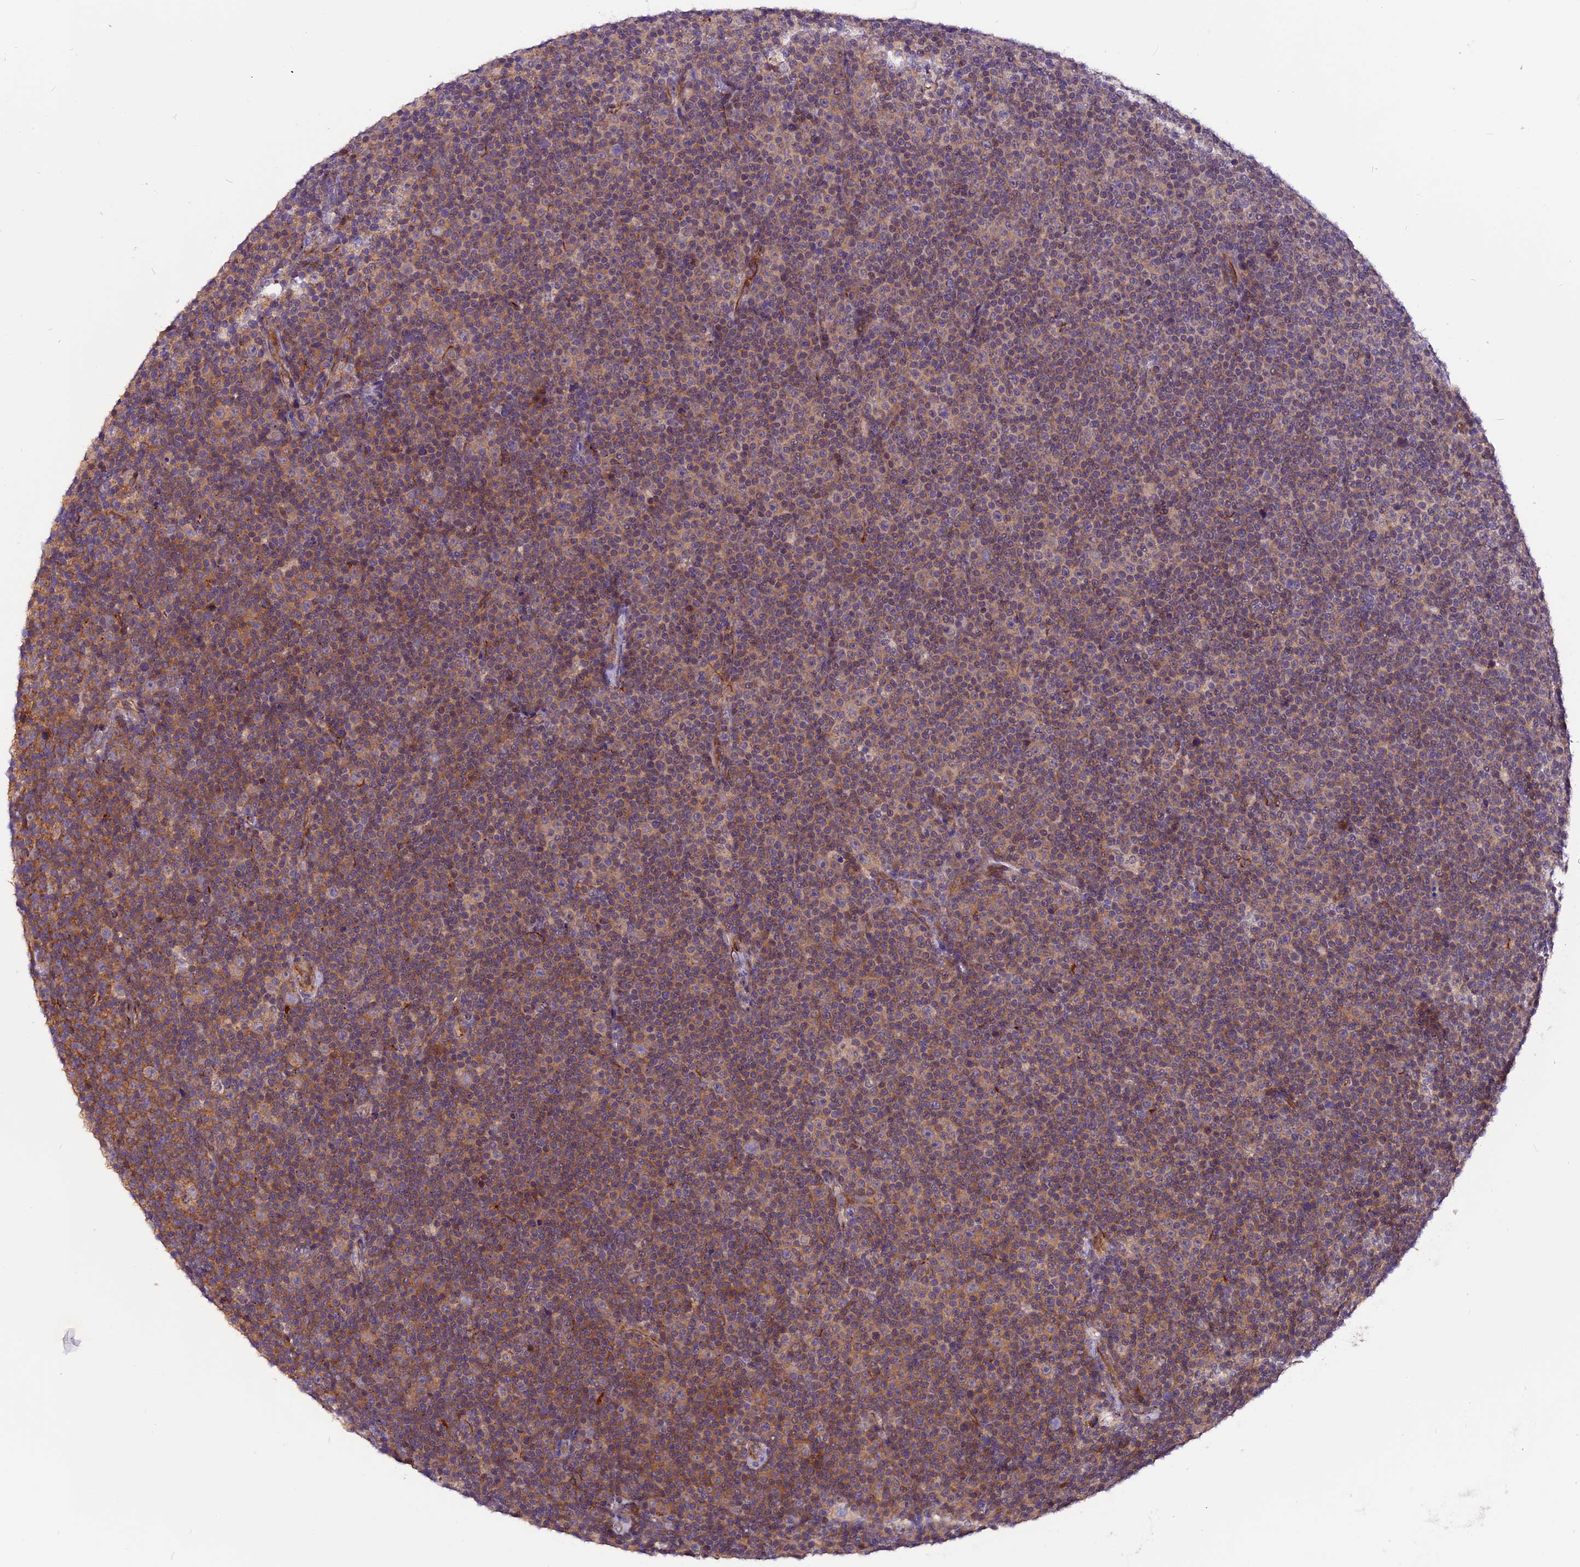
{"staining": {"intensity": "moderate", "quantity": "25%-75%", "location": "cytoplasmic/membranous"}, "tissue": "lymphoma", "cell_type": "Tumor cells", "image_type": "cancer", "snomed": [{"axis": "morphology", "description": "Malignant lymphoma, non-Hodgkin's type, Low grade"}, {"axis": "topography", "description": "Lymph node"}], "caption": "About 25%-75% of tumor cells in human low-grade malignant lymphoma, non-Hodgkin's type display moderate cytoplasmic/membranous protein positivity as visualized by brown immunohistochemical staining.", "gene": "RINL", "patient": {"sex": "female", "age": 67}}